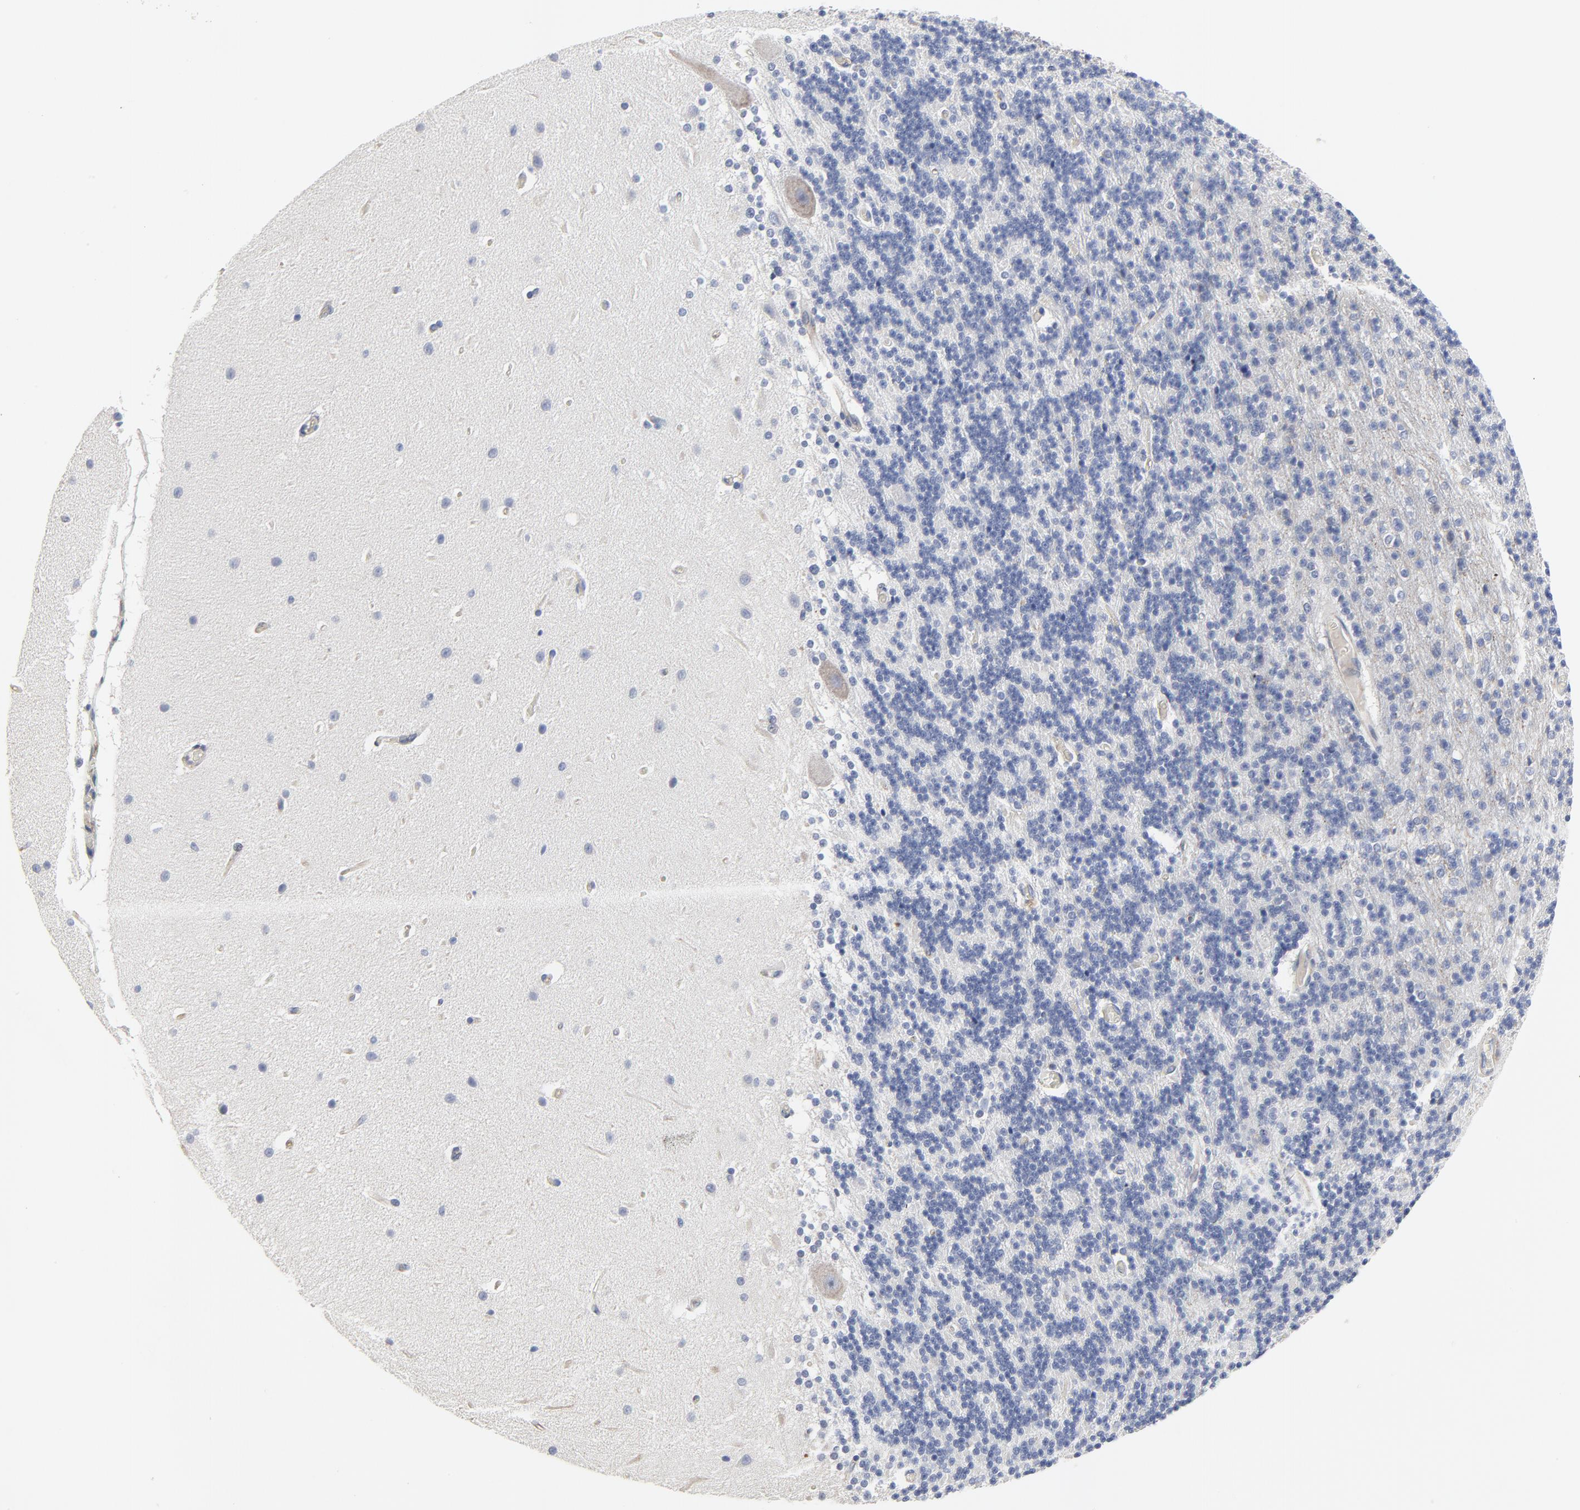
{"staining": {"intensity": "negative", "quantity": "none", "location": "none"}, "tissue": "cerebellum", "cell_type": "Cells in granular layer", "image_type": "normal", "snomed": [{"axis": "morphology", "description": "Normal tissue, NOS"}, {"axis": "topography", "description": "Cerebellum"}], "caption": "The immunohistochemistry histopathology image has no significant expression in cells in granular layer of cerebellum.", "gene": "NXF3", "patient": {"sex": "female", "age": 54}}